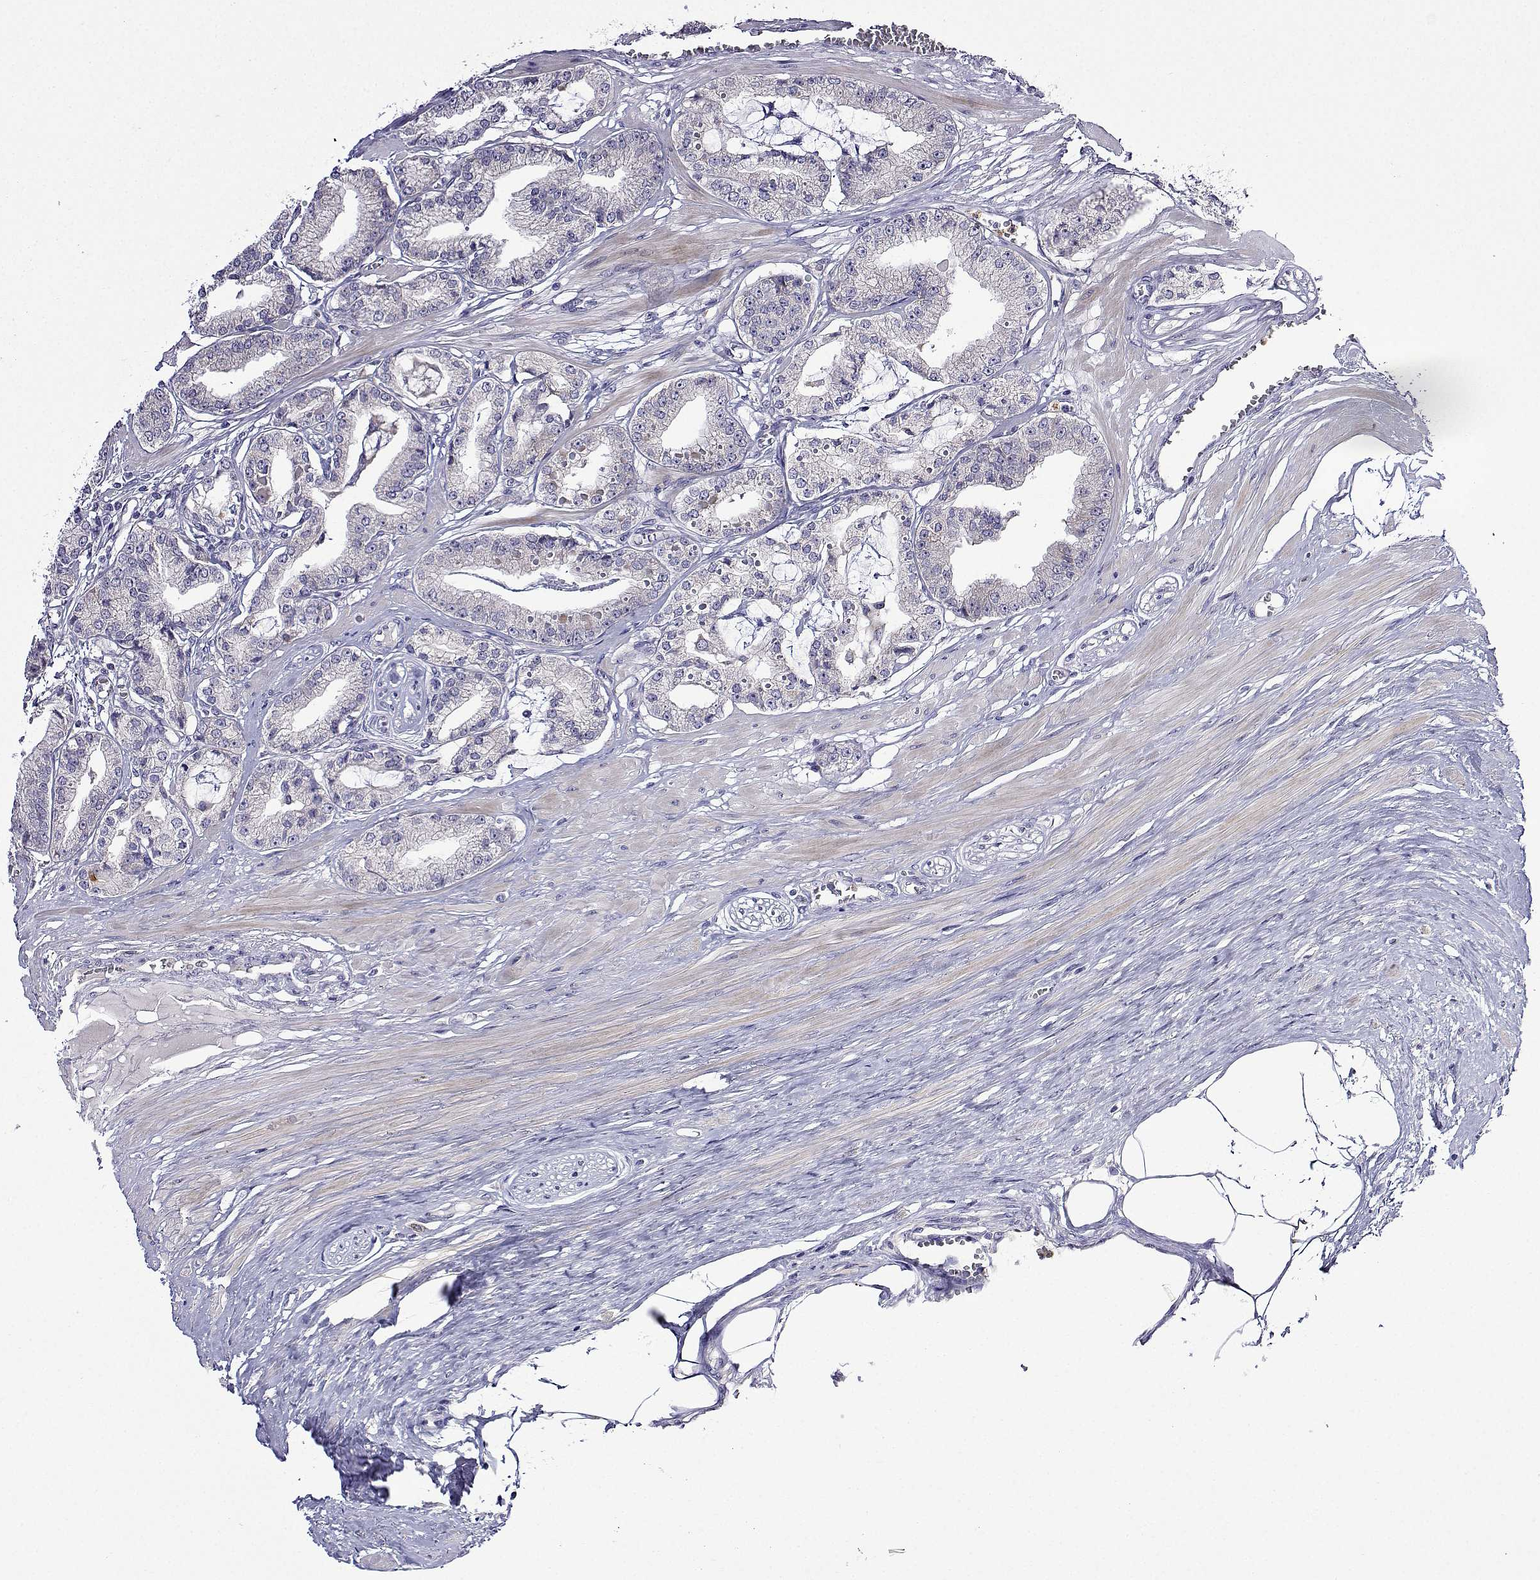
{"staining": {"intensity": "negative", "quantity": "none", "location": "none"}, "tissue": "prostate cancer", "cell_type": "Tumor cells", "image_type": "cancer", "snomed": [{"axis": "morphology", "description": "Adenocarcinoma, High grade"}, {"axis": "topography", "description": "Prostate"}], "caption": "This is a micrograph of immunohistochemistry (IHC) staining of prostate cancer, which shows no staining in tumor cells.", "gene": "SULT2A1", "patient": {"sex": "male", "age": 71}}